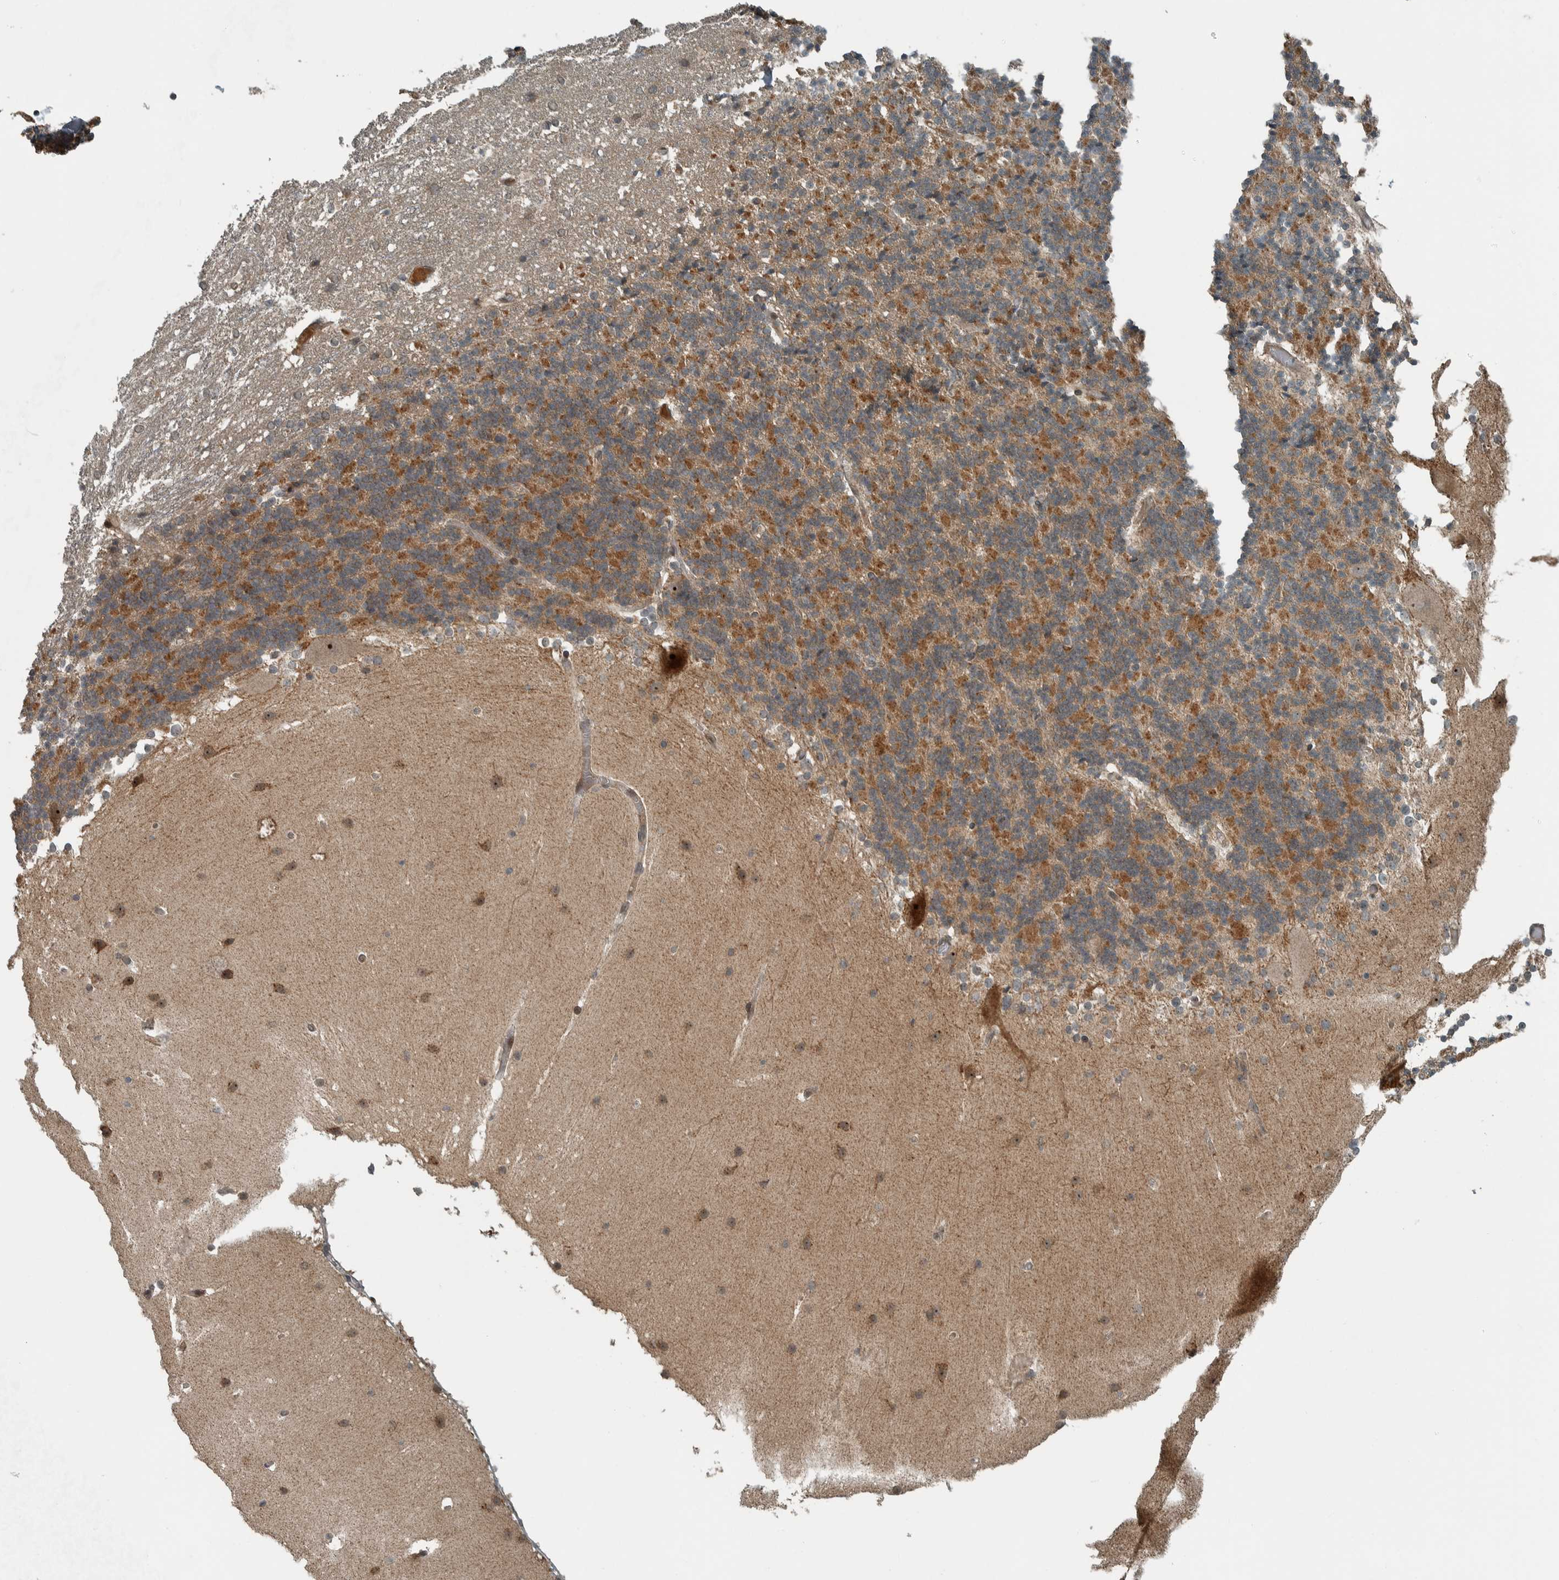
{"staining": {"intensity": "moderate", "quantity": ">75%", "location": "cytoplasmic/membranous"}, "tissue": "cerebellum", "cell_type": "Cells in granular layer", "image_type": "normal", "snomed": [{"axis": "morphology", "description": "Normal tissue, NOS"}, {"axis": "topography", "description": "Cerebellum"}], "caption": "Approximately >75% of cells in granular layer in unremarkable human cerebellum display moderate cytoplasmic/membranous protein staining as visualized by brown immunohistochemical staining.", "gene": "XPO5", "patient": {"sex": "female", "age": 19}}